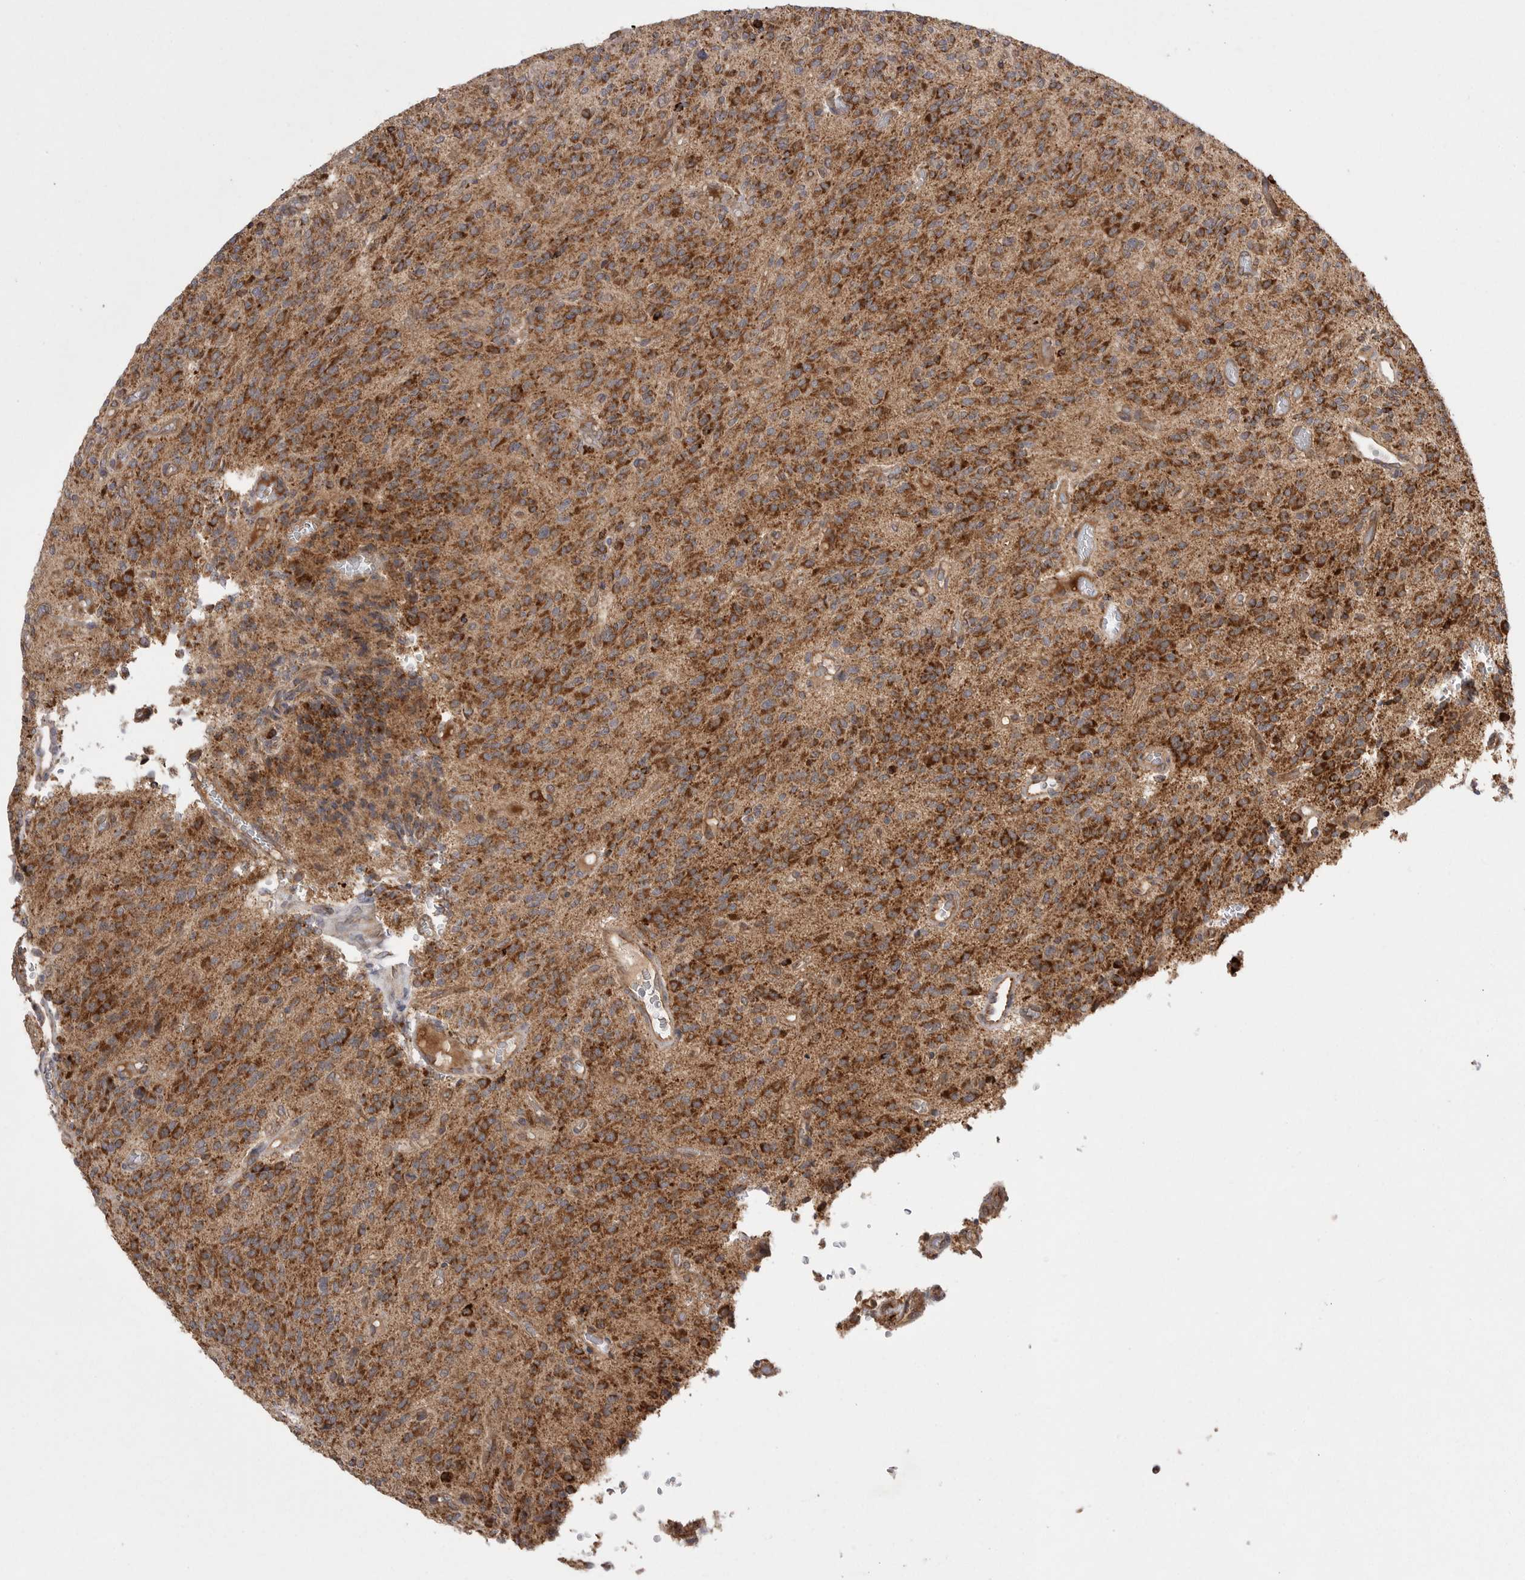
{"staining": {"intensity": "strong", "quantity": ">75%", "location": "cytoplasmic/membranous"}, "tissue": "glioma", "cell_type": "Tumor cells", "image_type": "cancer", "snomed": [{"axis": "morphology", "description": "Glioma, malignant, High grade"}, {"axis": "topography", "description": "Brain"}], "caption": "Tumor cells show high levels of strong cytoplasmic/membranous expression in approximately >75% of cells in malignant high-grade glioma.", "gene": "KYAT3", "patient": {"sex": "male", "age": 34}}